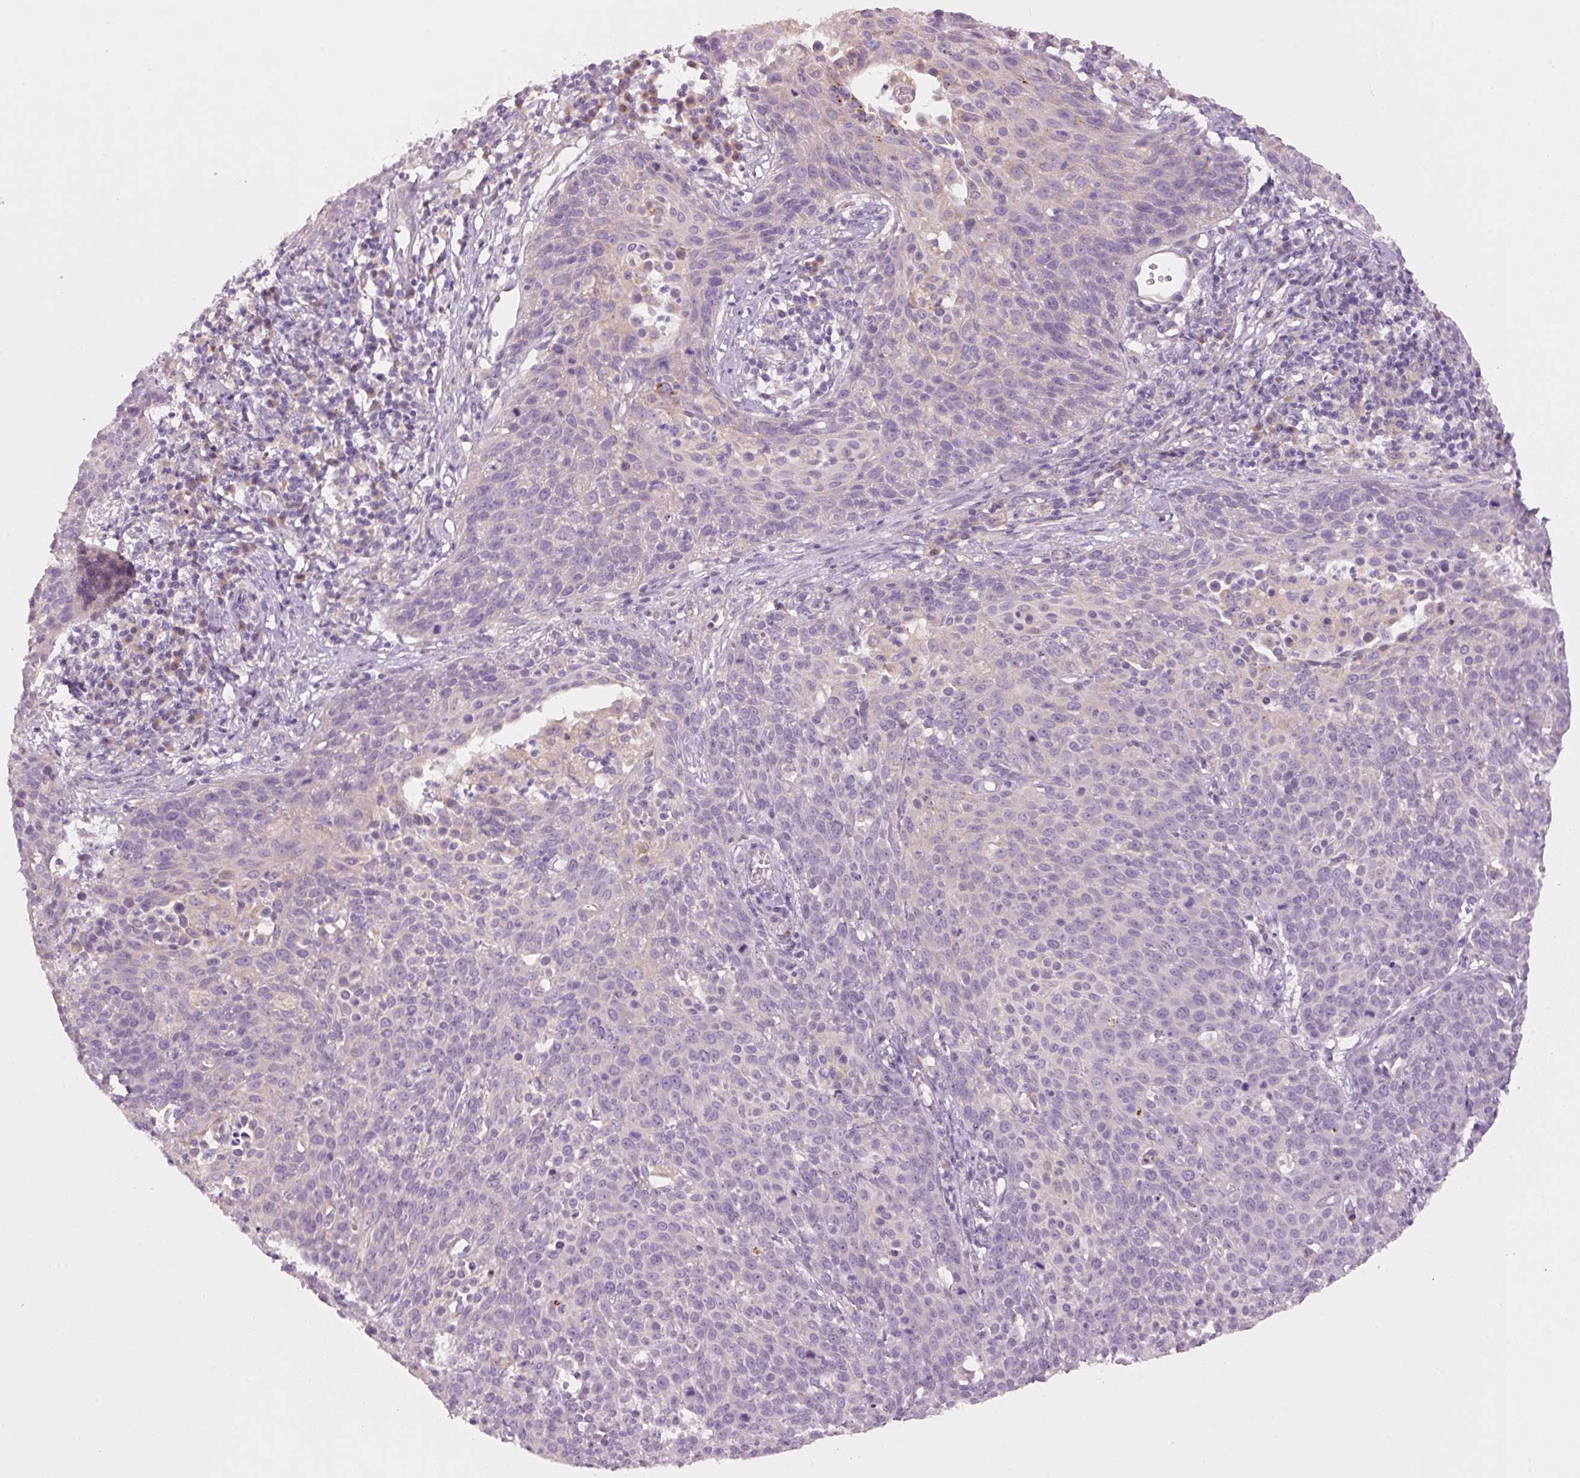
{"staining": {"intensity": "negative", "quantity": "none", "location": "none"}, "tissue": "cervical cancer", "cell_type": "Tumor cells", "image_type": "cancer", "snomed": [{"axis": "morphology", "description": "Squamous cell carcinoma, NOS"}, {"axis": "topography", "description": "Cervix"}], "caption": "Squamous cell carcinoma (cervical) was stained to show a protein in brown. There is no significant expression in tumor cells.", "gene": "PDXDC1", "patient": {"sex": "female", "age": 38}}